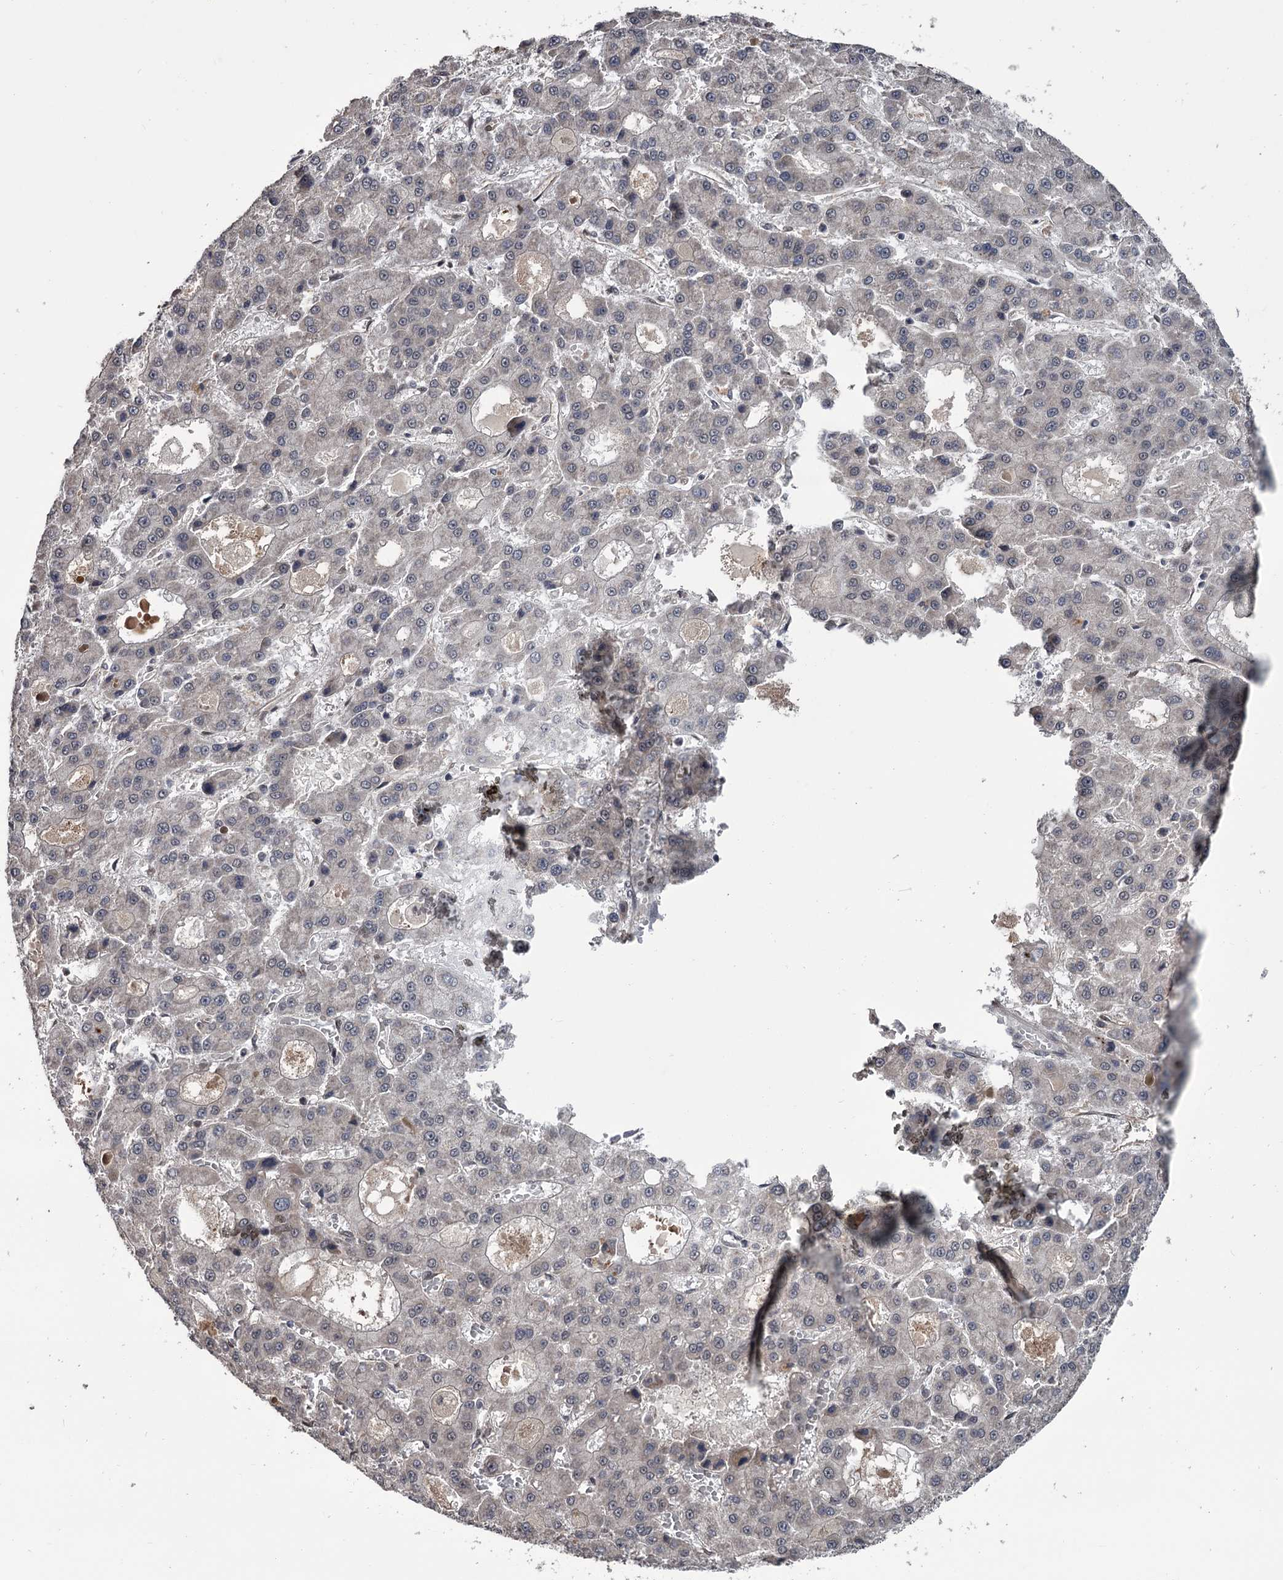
{"staining": {"intensity": "negative", "quantity": "none", "location": "none"}, "tissue": "liver cancer", "cell_type": "Tumor cells", "image_type": "cancer", "snomed": [{"axis": "morphology", "description": "Carcinoma, Hepatocellular, NOS"}, {"axis": "topography", "description": "Liver"}], "caption": "A histopathology image of human hepatocellular carcinoma (liver) is negative for staining in tumor cells.", "gene": "CDC42EP2", "patient": {"sex": "male", "age": 70}}